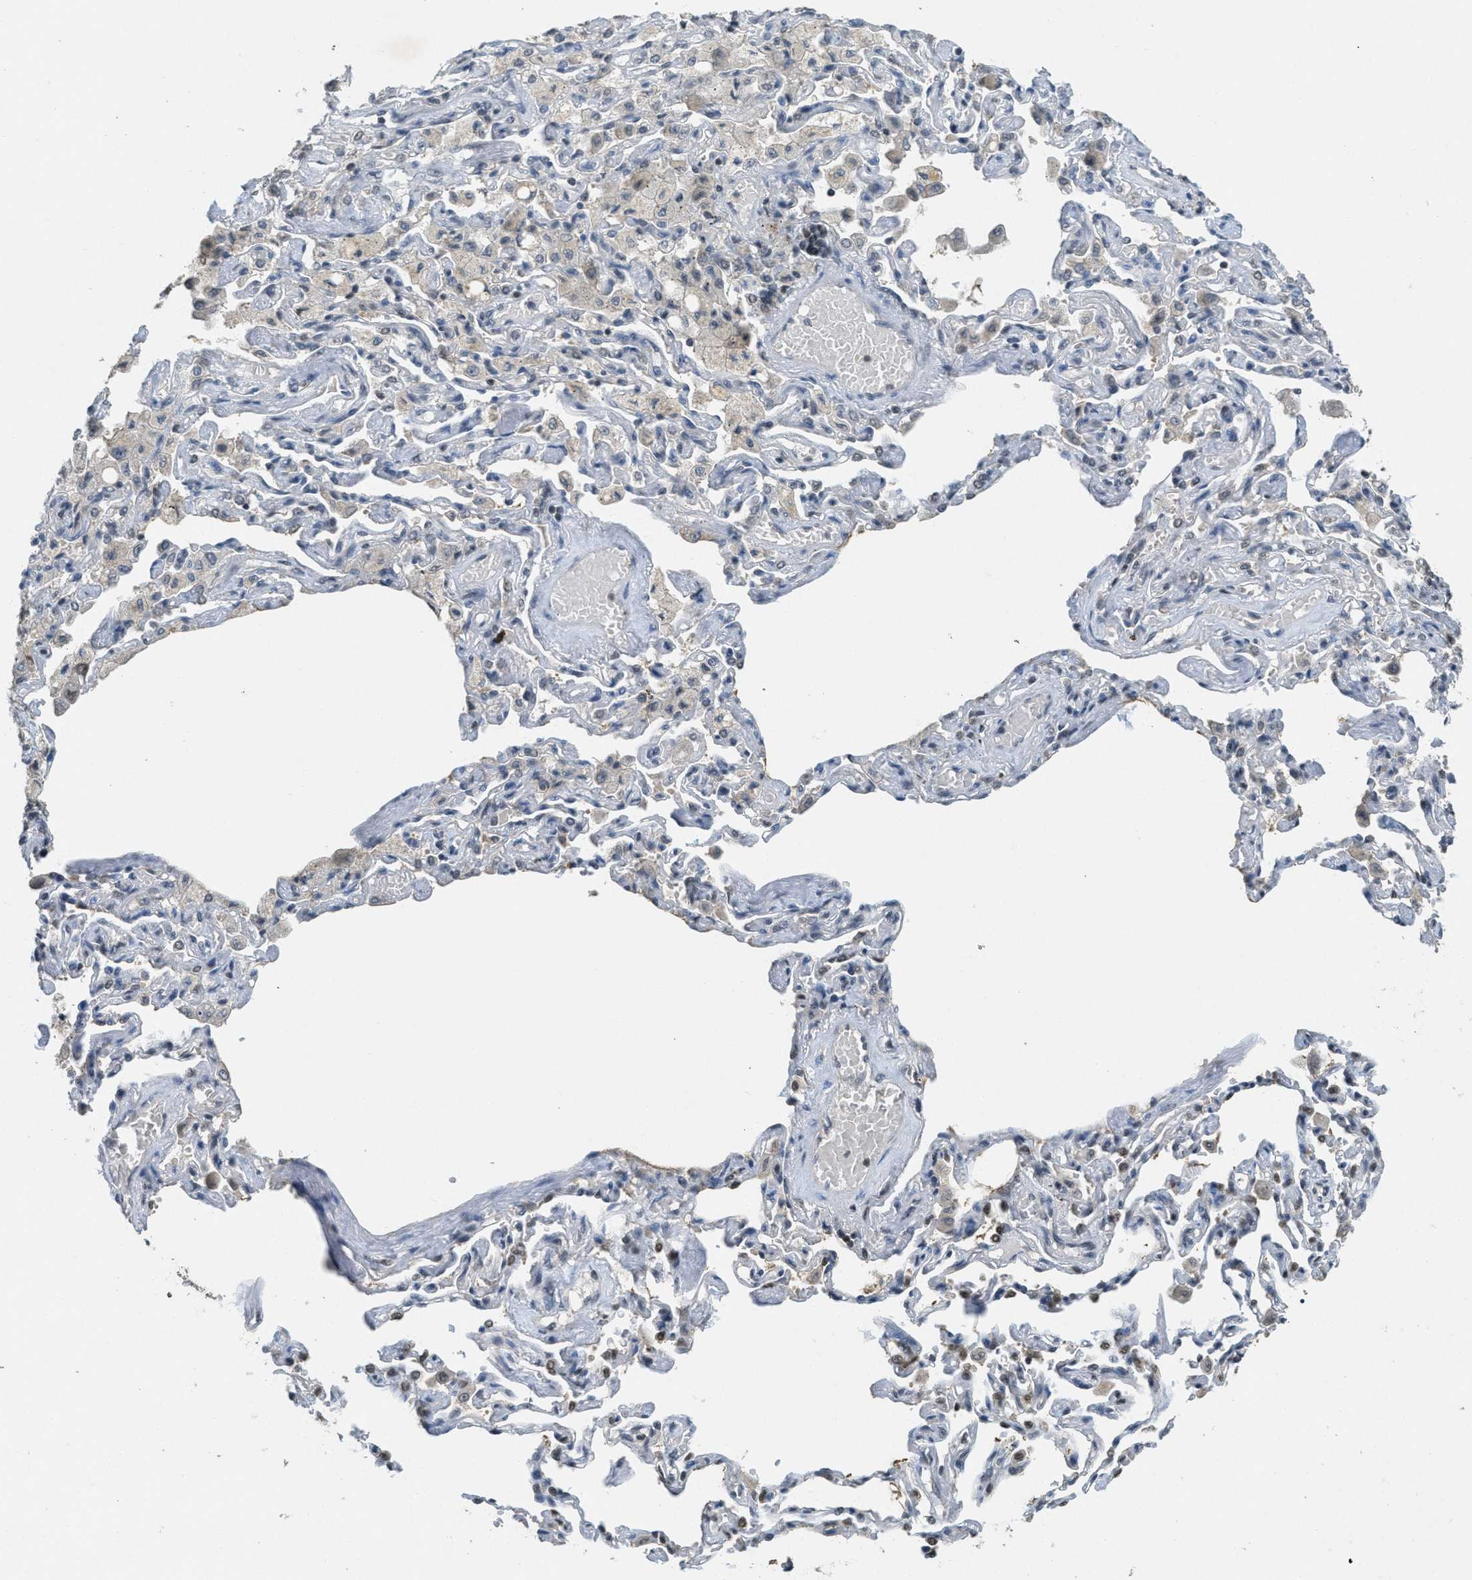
{"staining": {"intensity": "negative", "quantity": "none", "location": "none"}, "tissue": "lung cancer", "cell_type": "Tumor cells", "image_type": "cancer", "snomed": [{"axis": "morphology", "description": "Adenocarcinoma, NOS"}, {"axis": "topography", "description": "Lung"}], "caption": "Immunohistochemical staining of lung cancer (adenocarcinoma) exhibits no significant staining in tumor cells. The staining was performed using DAB (3,3'-diaminobenzidine) to visualize the protein expression in brown, while the nuclei were stained in blue with hematoxylin (Magnification: 20x).", "gene": "DNAJB1", "patient": {"sex": "male", "age": 64}}